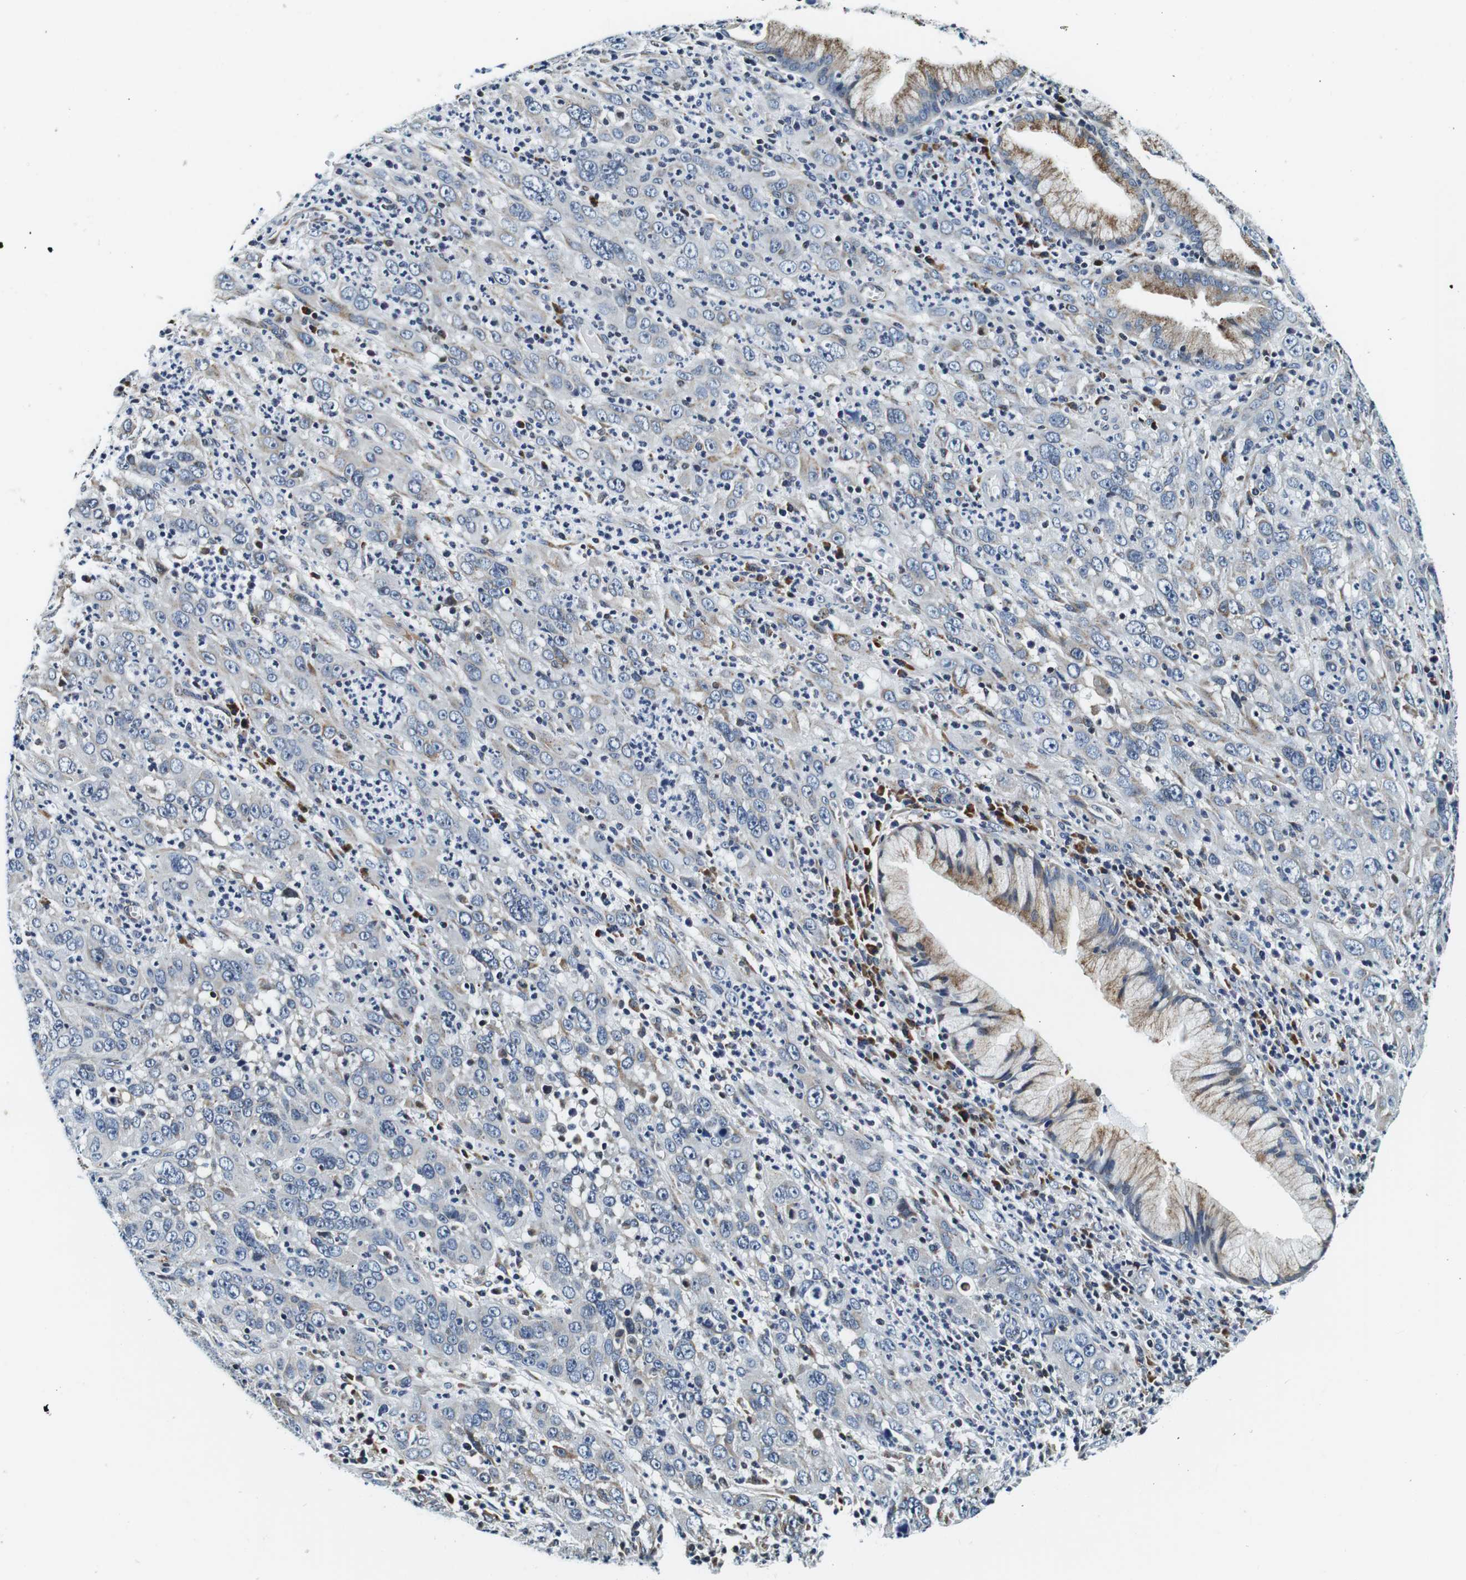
{"staining": {"intensity": "negative", "quantity": "none", "location": "none"}, "tissue": "cervical cancer", "cell_type": "Tumor cells", "image_type": "cancer", "snomed": [{"axis": "morphology", "description": "Squamous cell carcinoma, NOS"}, {"axis": "topography", "description": "Cervix"}], "caption": "Micrograph shows no significant protein positivity in tumor cells of cervical cancer.", "gene": "FAR2", "patient": {"sex": "female", "age": 32}}